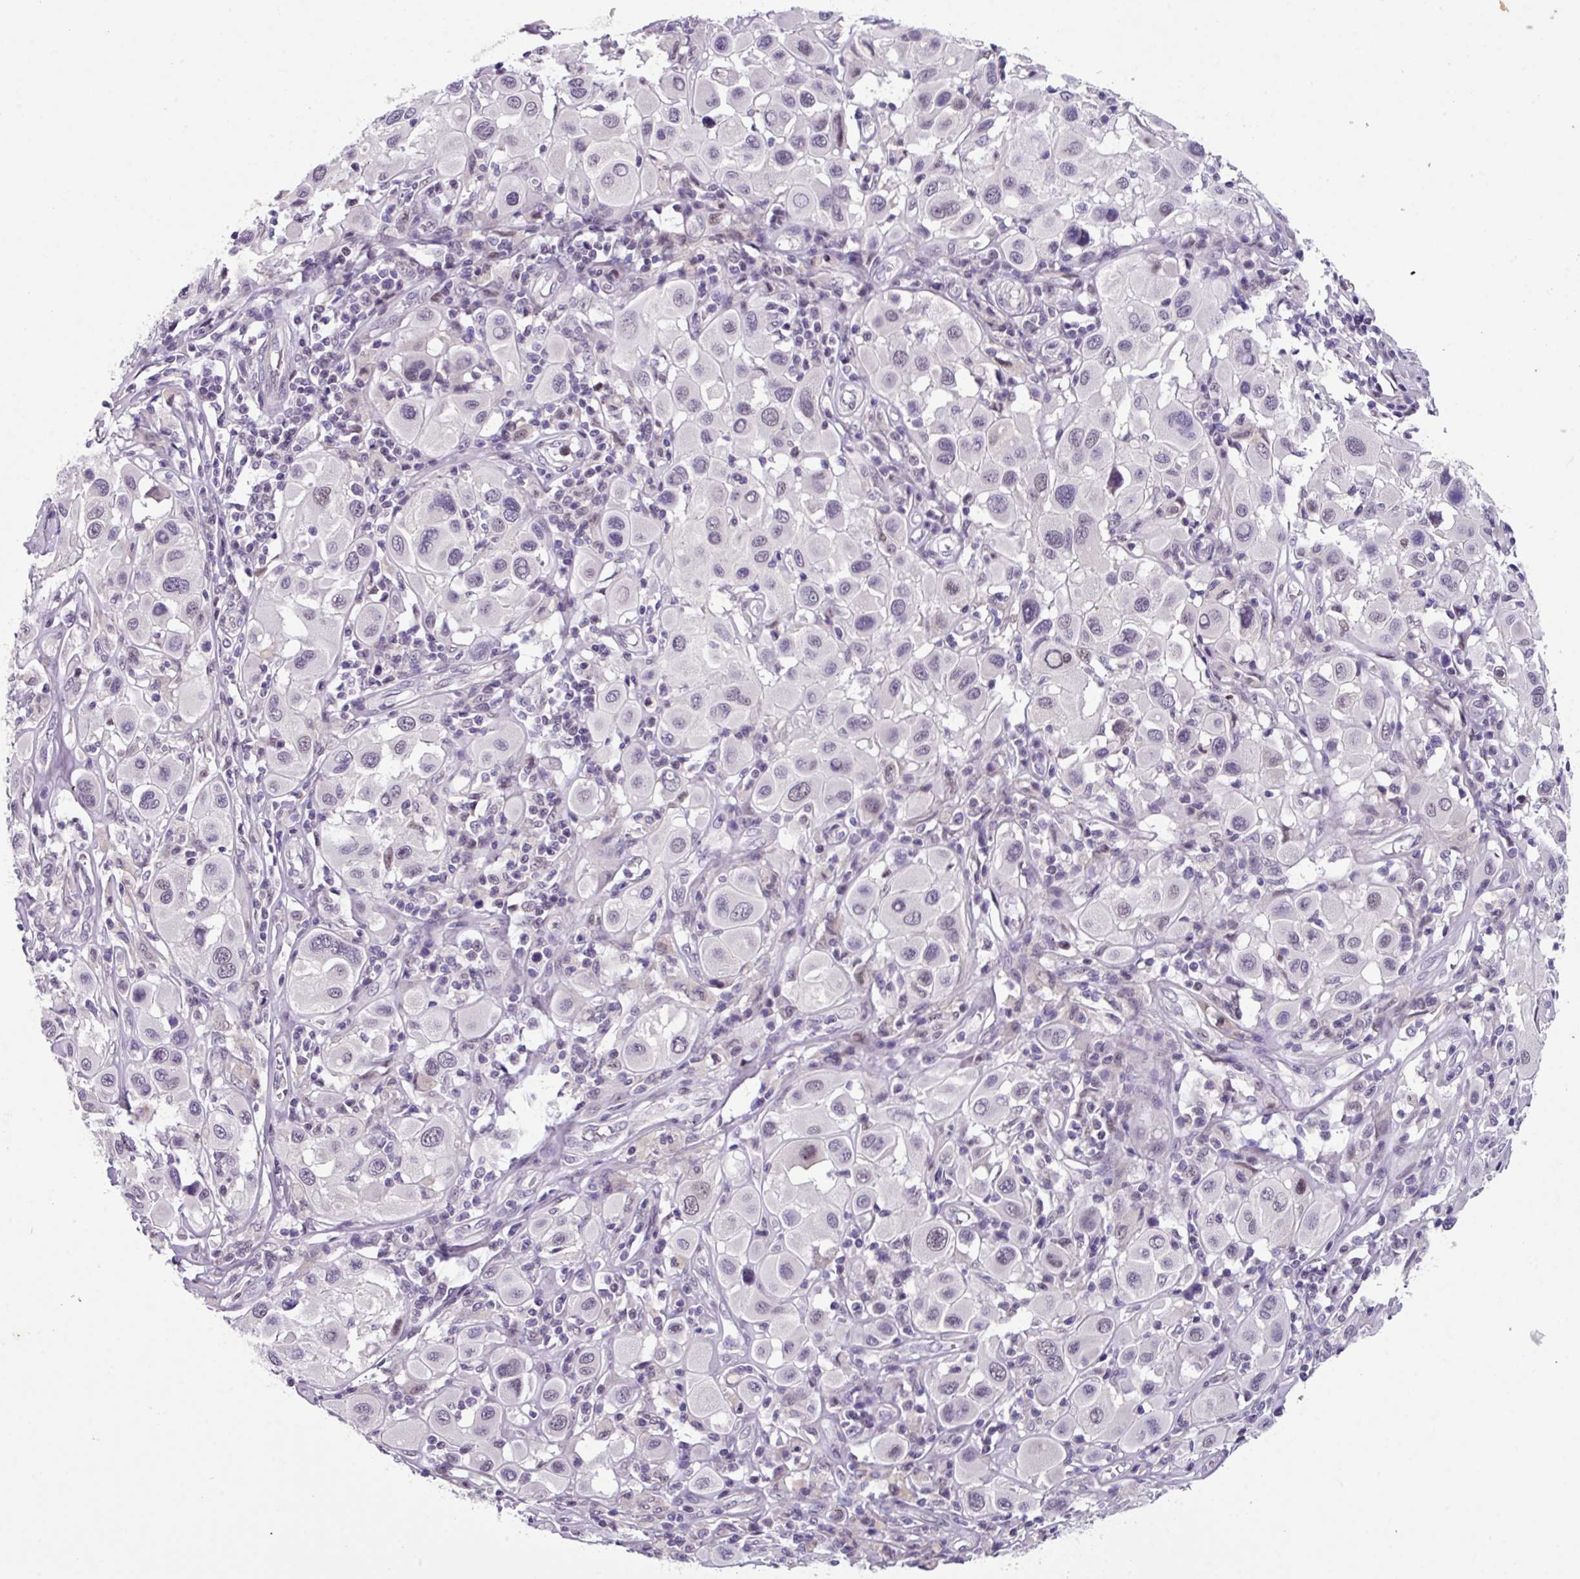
{"staining": {"intensity": "negative", "quantity": "none", "location": "none"}, "tissue": "melanoma", "cell_type": "Tumor cells", "image_type": "cancer", "snomed": [{"axis": "morphology", "description": "Malignant melanoma, Metastatic site"}, {"axis": "topography", "description": "Skin"}], "caption": "Protein analysis of melanoma shows no significant staining in tumor cells.", "gene": "ZFP3", "patient": {"sex": "male", "age": 41}}